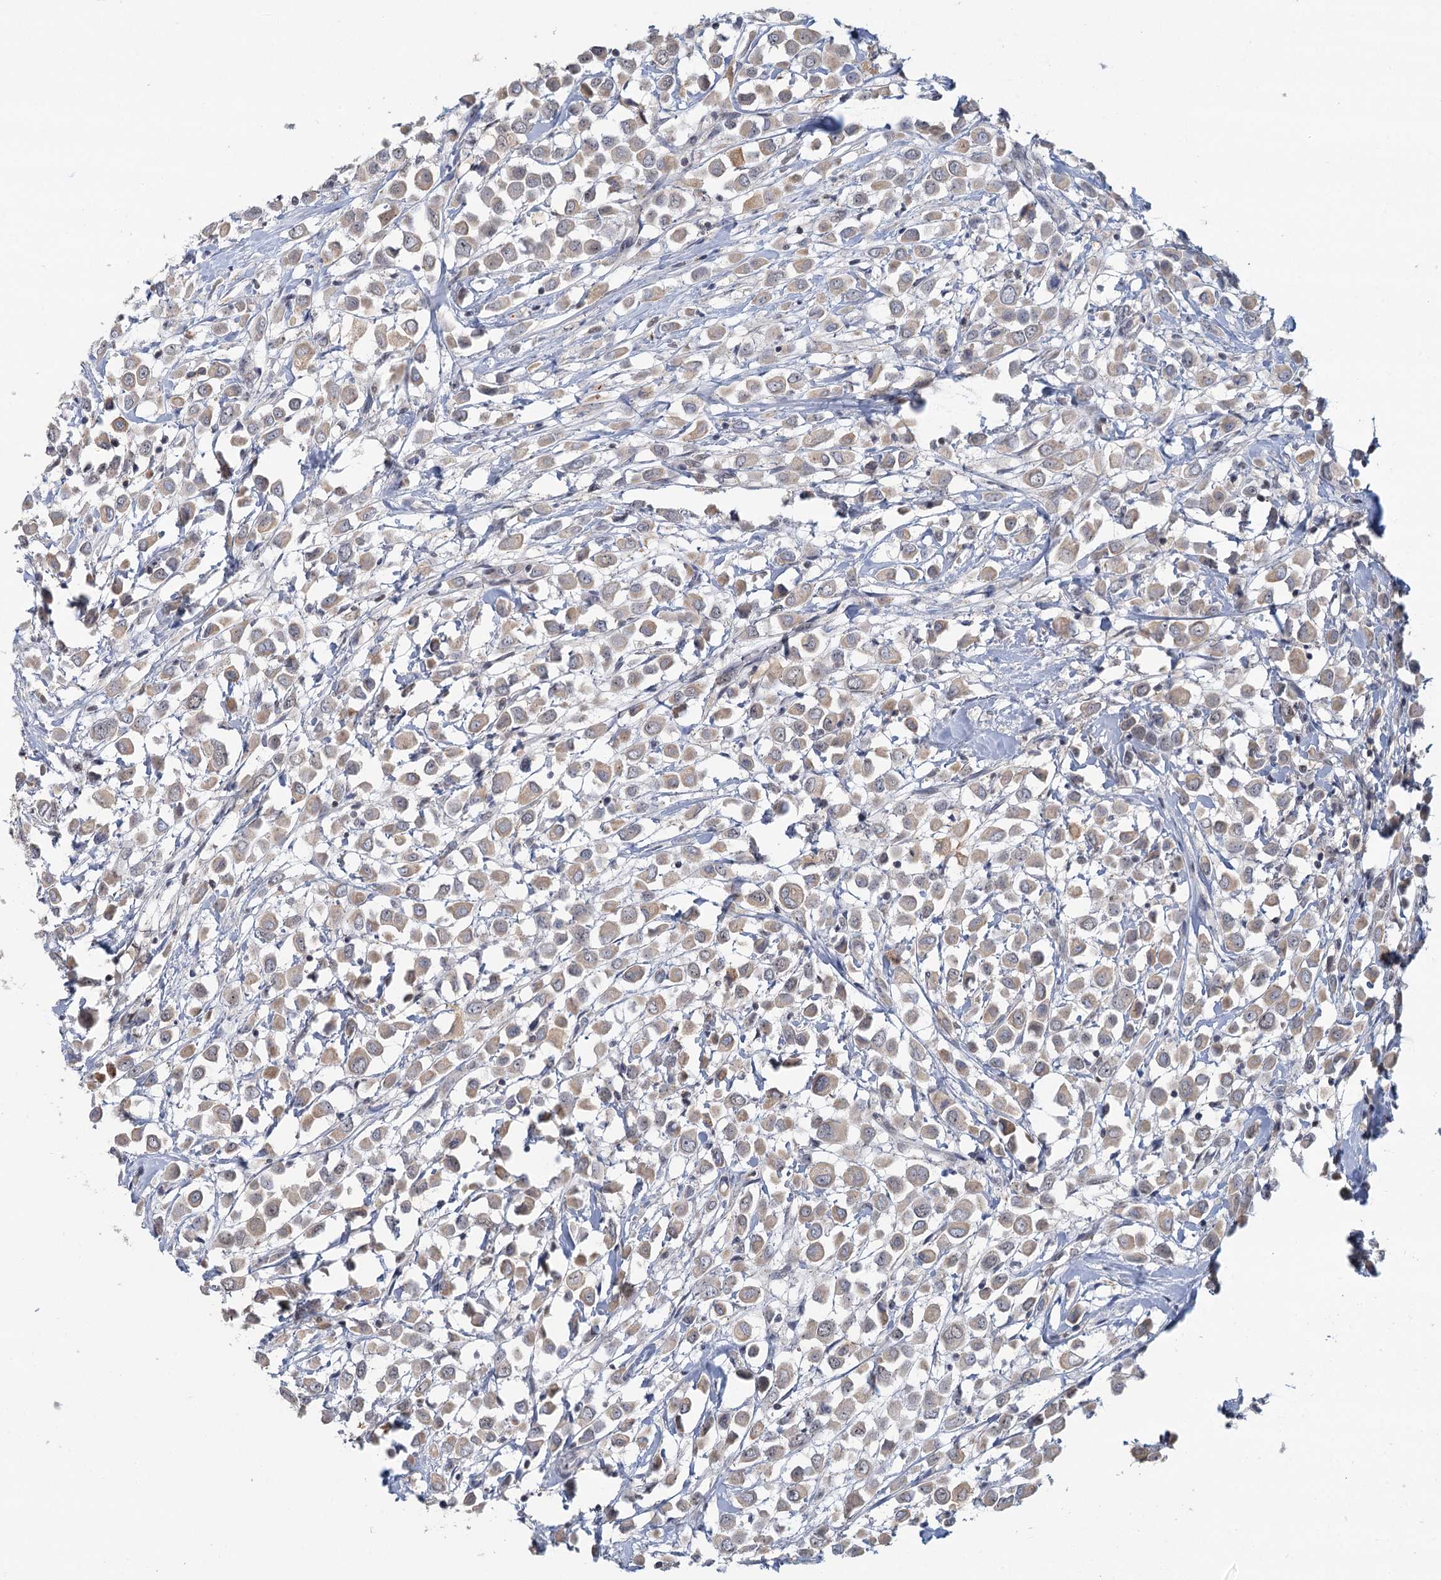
{"staining": {"intensity": "weak", "quantity": "25%-75%", "location": "cytoplasmic/membranous"}, "tissue": "breast cancer", "cell_type": "Tumor cells", "image_type": "cancer", "snomed": [{"axis": "morphology", "description": "Duct carcinoma"}, {"axis": "topography", "description": "Breast"}], "caption": "Immunohistochemical staining of breast cancer shows low levels of weak cytoplasmic/membranous staining in about 25%-75% of tumor cells.", "gene": "GPATCH11", "patient": {"sex": "female", "age": 61}}